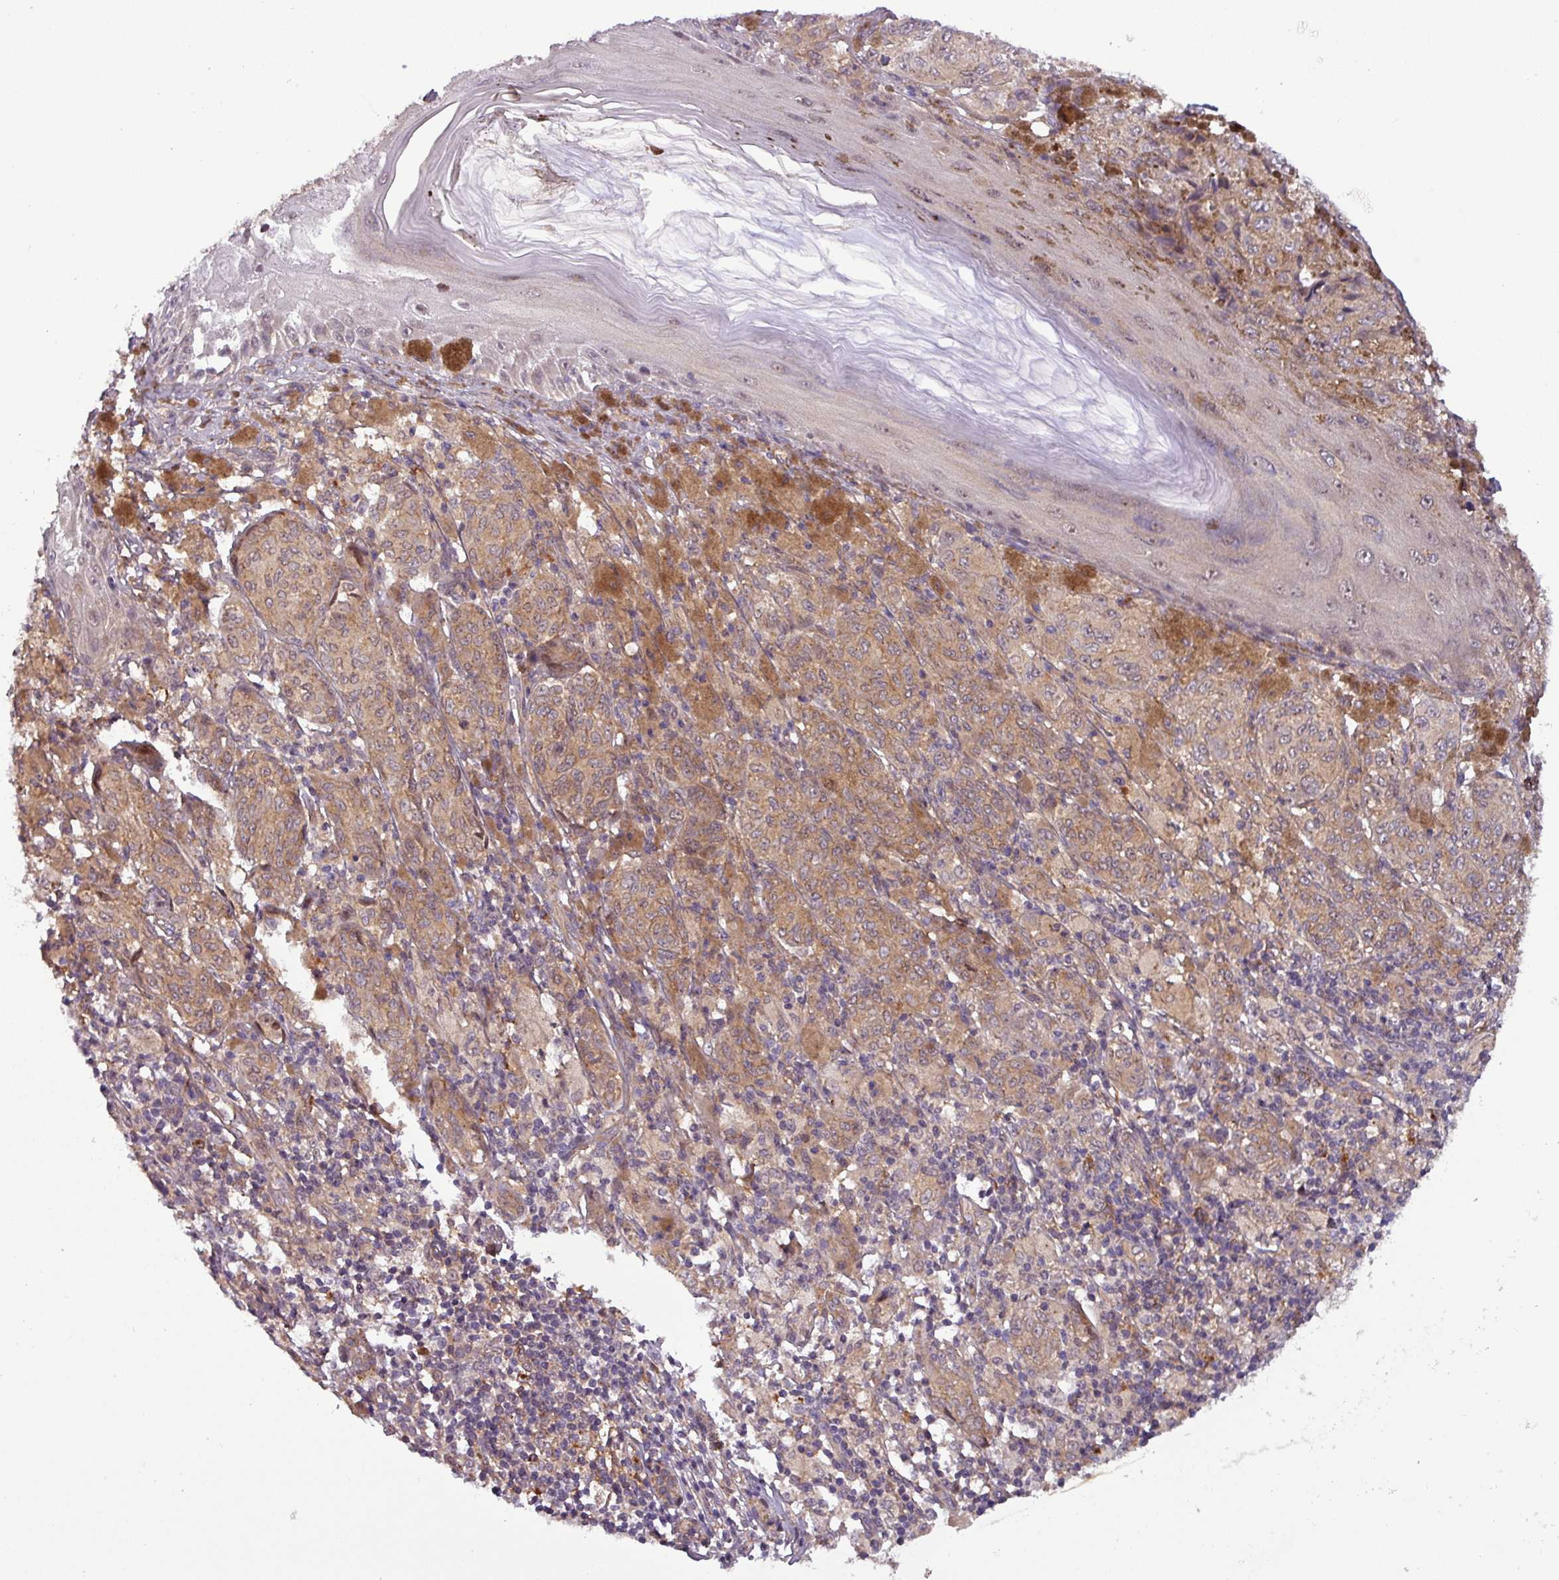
{"staining": {"intensity": "moderate", "quantity": ">75%", "location": "cytoplasmic/membranous"}, "tissue": "melanoma", "cell_type": "Tumor cells", "image_type": "cancer", "snomed": [{"axis": "morphology", "description": "Malignant melanoma, NOS"}, {"axis": "topography", "description": "Skin"}], "caption": "Melanoma stained with DAB IHC displays medium levels of moderate cytoplasmic/membranous expression in approximately >75% of tumor cells. The protein is shown in brown color, while the nuclei are stained blue.", "gene": "NPFFR1", "patient": {"sex": "male", "age": 42}}